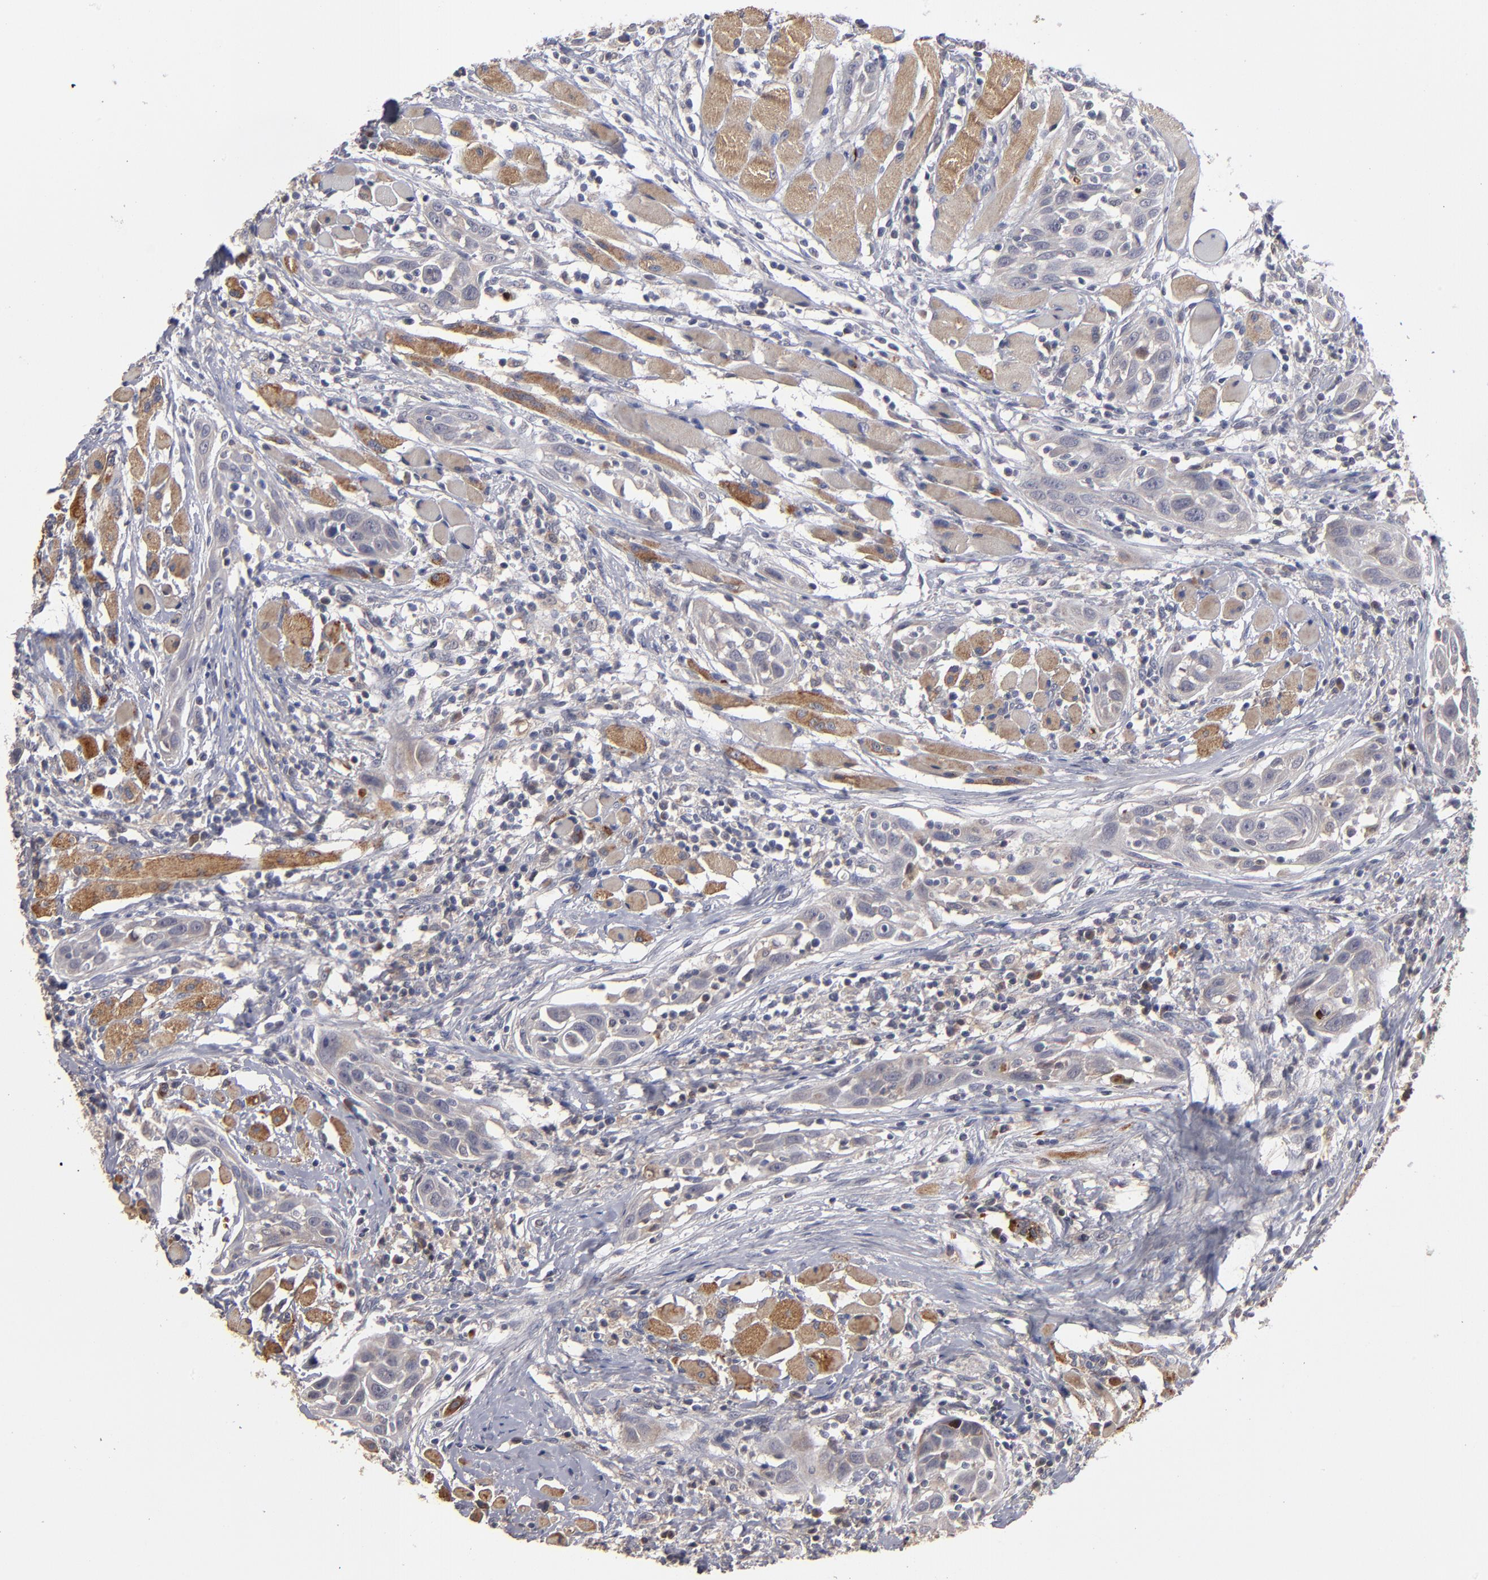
{"staining": {"intensity": "negative", "quantity": "none", "location": "none"}, "tissue": "head and neck cancer", "cell_type": "Tumor cells", "image_type": "cancer", "snomed": [{"axis": "morphology", "description": "Squamous cell carcinoma, NOS"}, {"axis": "topography", "description": "Oral tissue"}, {"axis": "topography", "description": "Head-Neck"}], "caption": "IHC image of head and neck cancer (squamous cell carcinoma) stained for a protein (brown), which demonstrates no expression in tumor cells.", "gene": "EXD2", "patient": {"sex": "female", "age": 50}}